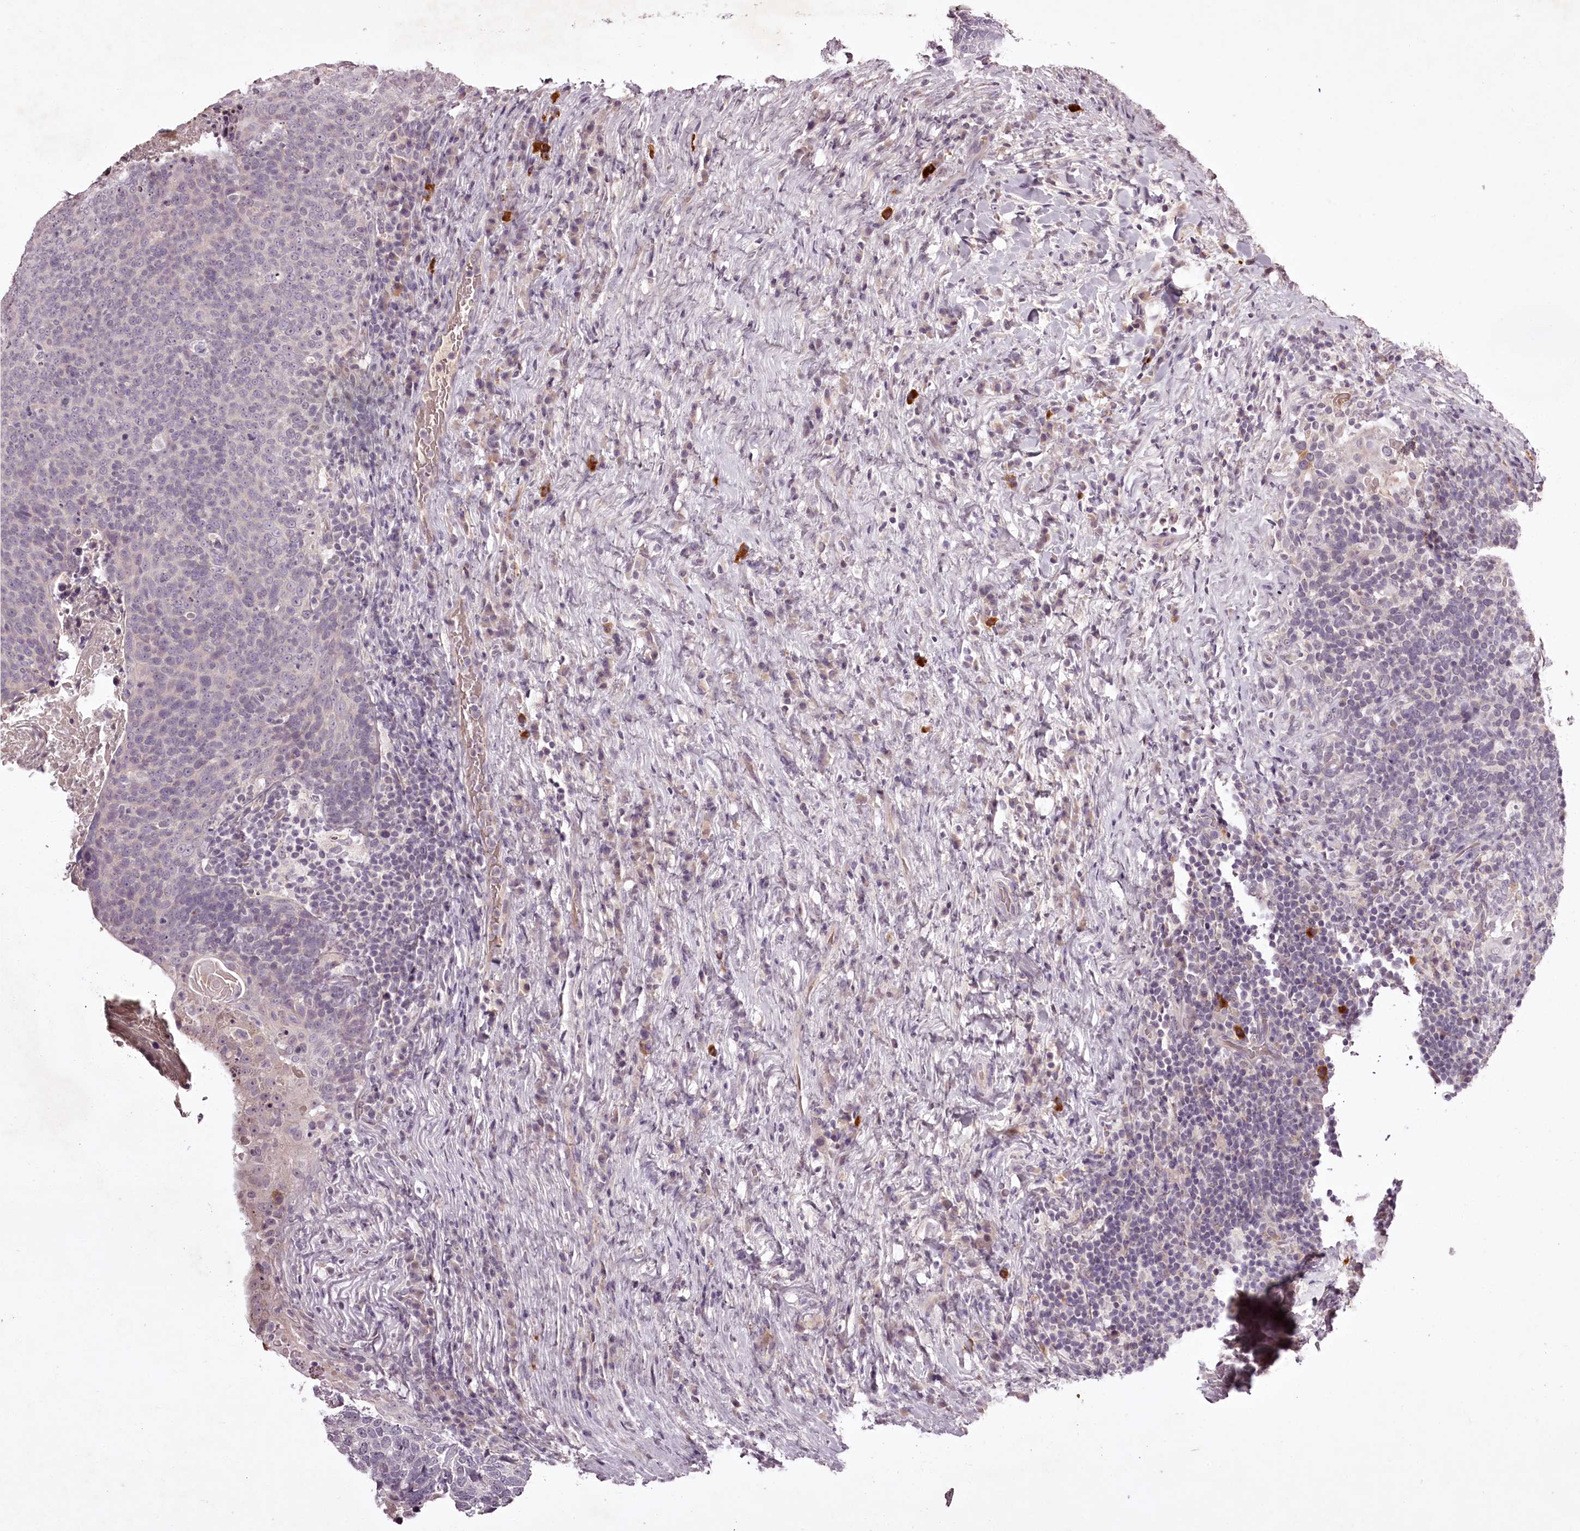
{"staining": {"intensity": "negative", "quantity": "none", "location": "none"}, "tissue": "head and neck cancer", "cell_type": "Tumor cells", "image_type": "cancer", "snomed": [{"axis": "morphology", "description": "Squamous cell carcinoma, NOS"}, {"axis": "morphology", "description": "Squamous cell carcinoma, metastatic, NOS"}, {"axis": "topography", "description": "Lymph node"}, {"axis": "topography", "description": "Head-Neck"}], "caption": "Head and neck metastatic squamous cell carcinoma was stained to show a protein in brown. There is no significant staining in tumor cells. (DAB (3,3'-diaminobenzidine) immunohistochemistry (IHC) with hematoxylin counter stain).", "gene": "RBMXL2", "patient": {"sex": "male", "age": 62}}